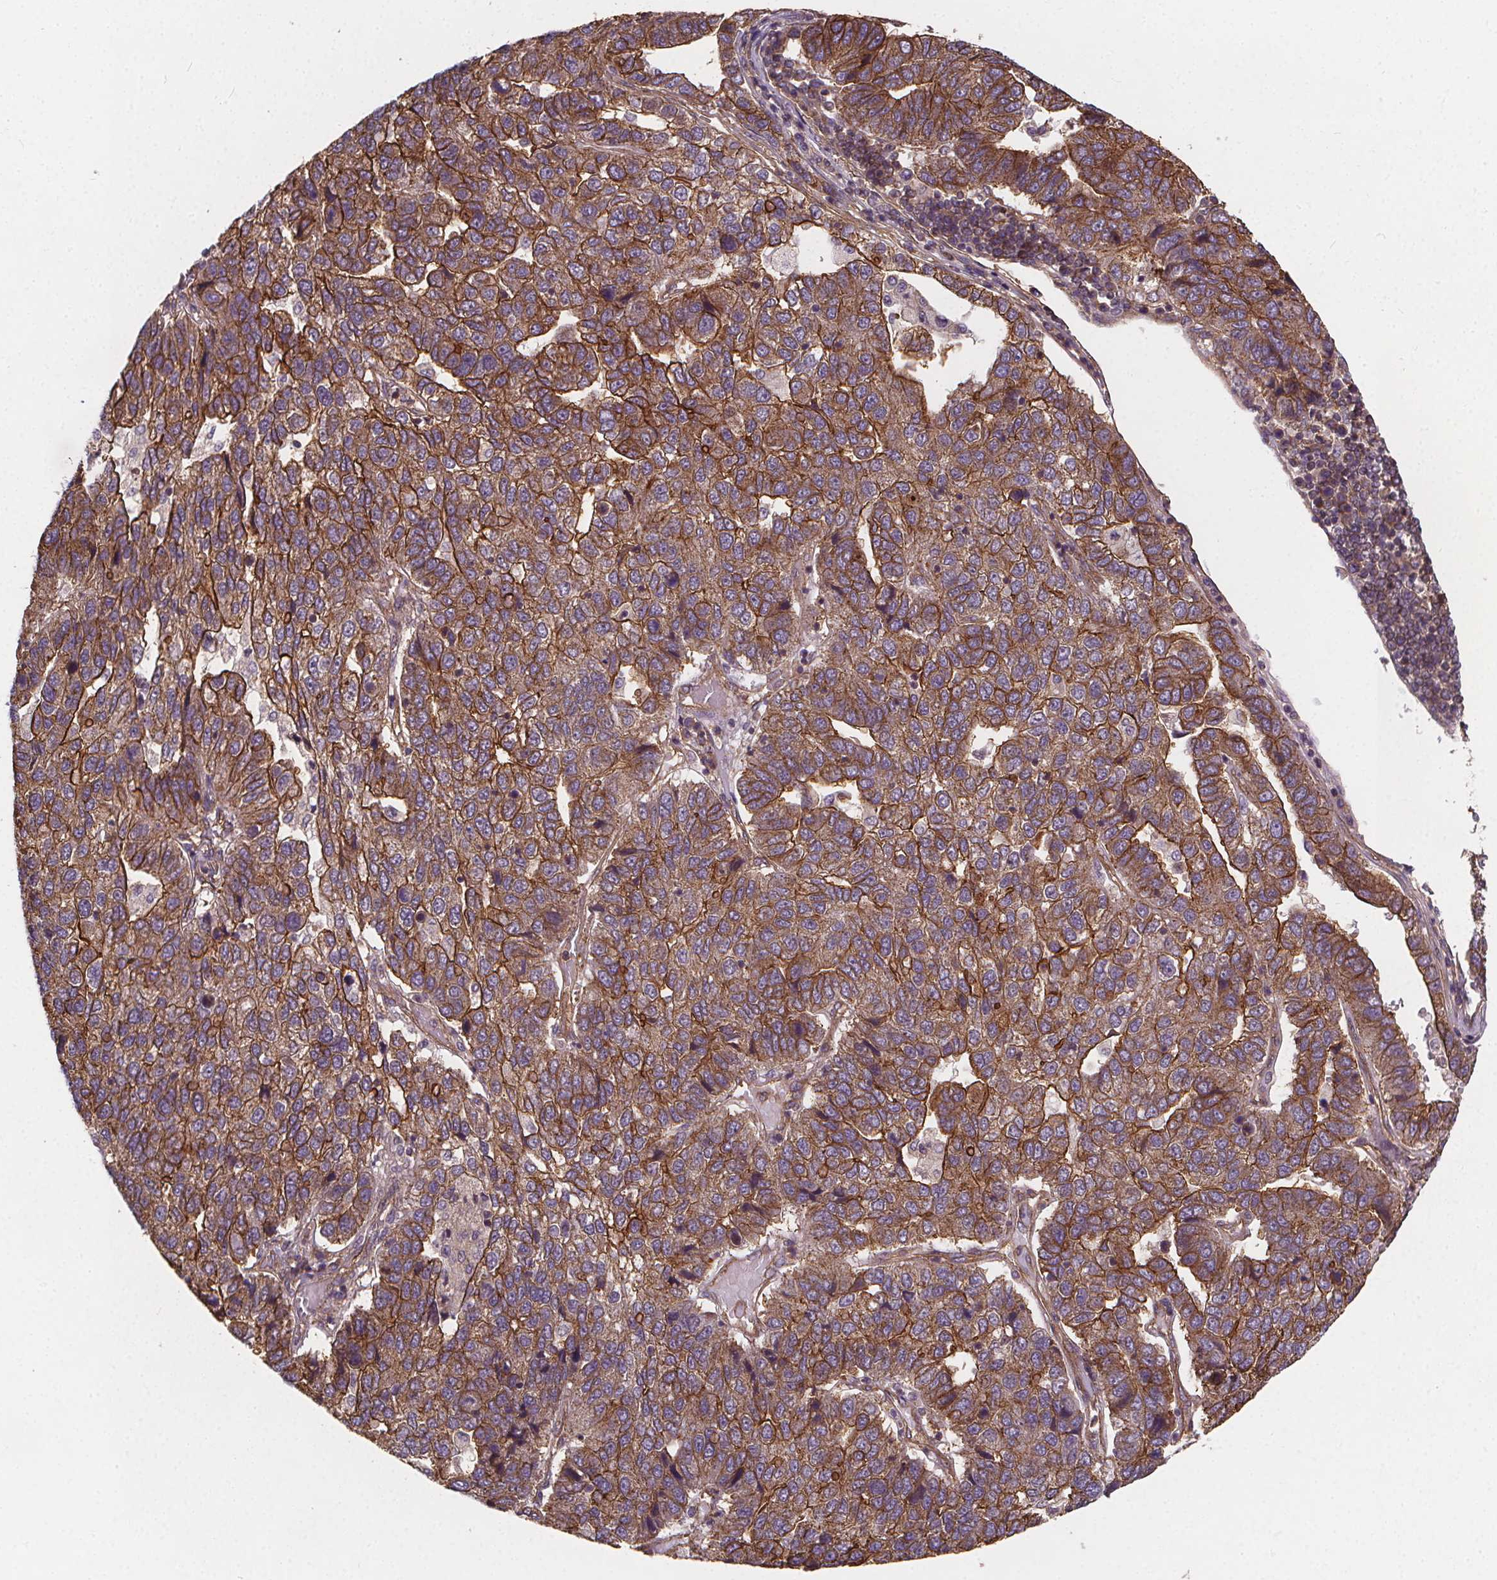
{"staining": {"intensity": "strong", "quantity": ">75%", "location": "cytoplasmic/membranous"}, "tissue": "pancreatic cancer", "cell_type": "Tumor cells", "image_type": "cancer", "snomed": [{"axis": "morphology", "description": "Adenocarcinoma, NOS"}, {"axis": "topography", "description": "Pancreas"}], "caption": "IHC staining of adenocarcinoma (pancreatic), which demonstrates high levels of strong cytoplasmic/membranous staining in approximately >75% of tumor cells indicating strong cytoplasmic/membranous protein staining. The staining was performed using DAB (brown) for protein detection and nuclei were counterstained in hematoxylin (blue).", "gene": "CLINT1", "patient": {"sex": "female", "age": 61}}